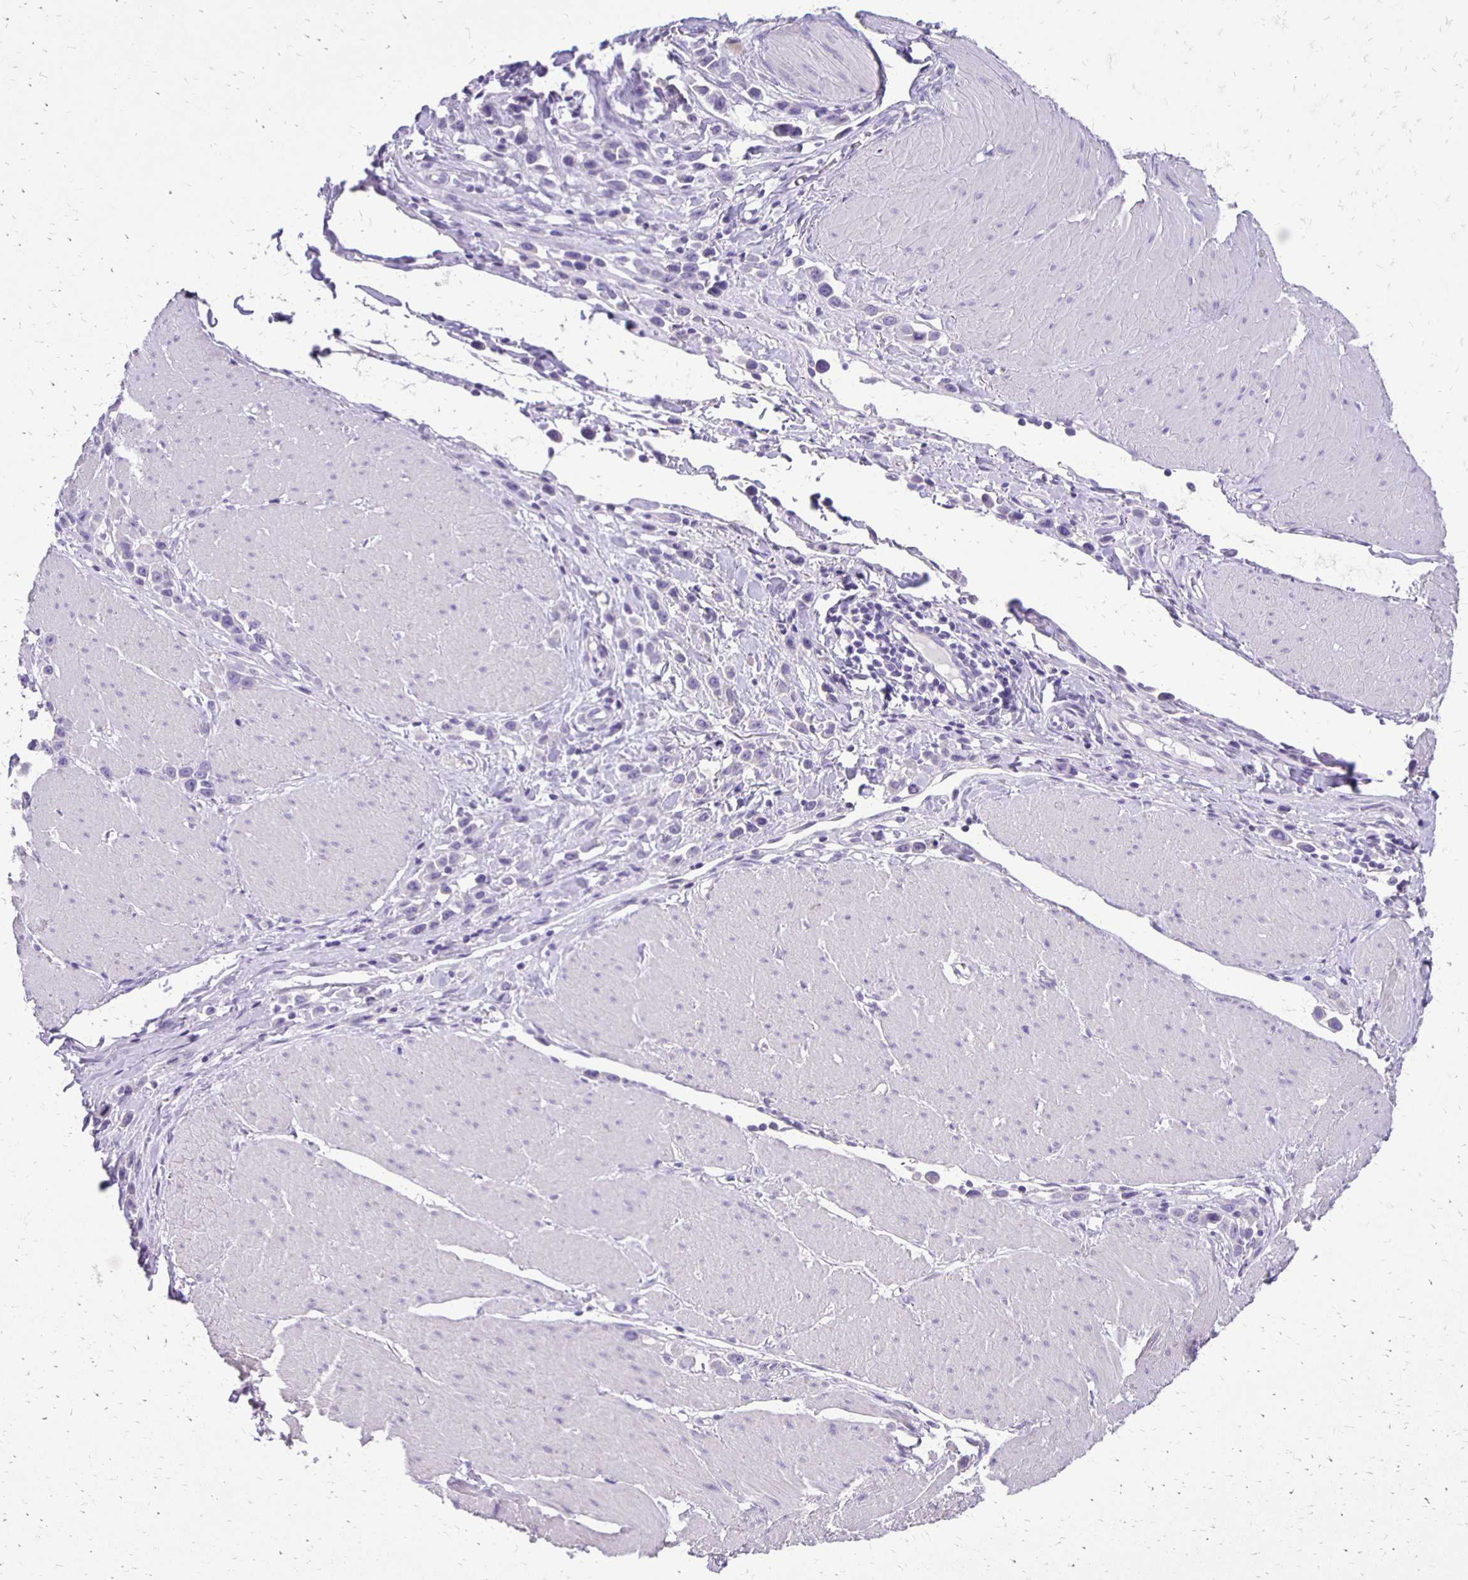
{"staining": {"intensity": "negative", "quantity": "none", "location": "none"}, "tissue": "stomach cancer", "cell_type": "Tumor cells", "image_type": "cancer", "snomed": [{"axis": "morphology", "description": "Adenocarcinoma, NOS"}, {"axis": "topography", "description": "Stomach"}], "caption": "A high-resolution image shows immunohistochemistry staining of adenocarcinoma (stomach), which exhibits no significant staining in tumor cells.", "gene": "ANKRD45", "patient": {"sex": "male", "age": 47}}